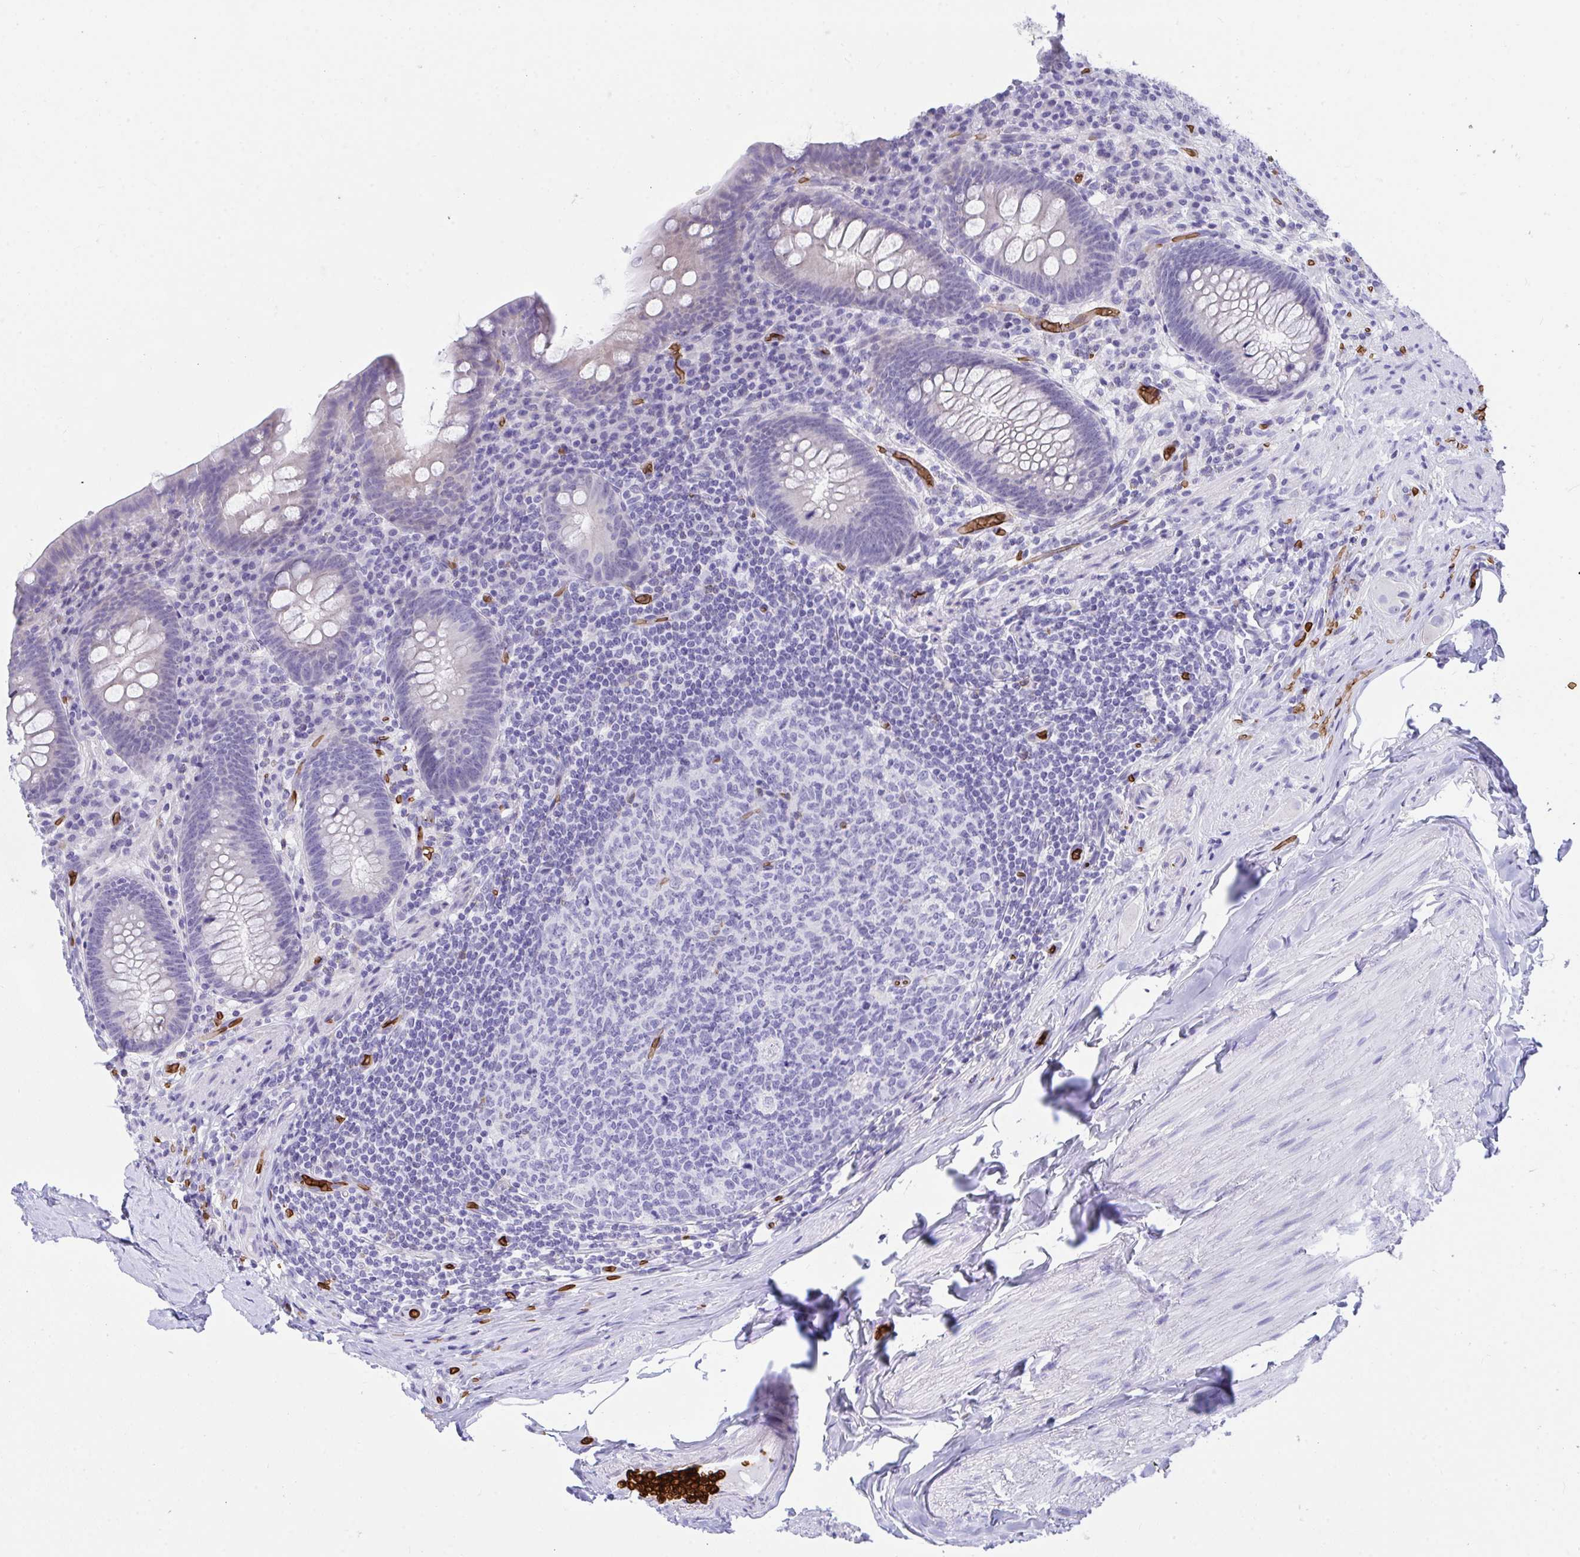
{"staining": {"intensity": "negative", "quantity": "none", "location": "none"}, "tissue": "appendix", "cell_type": "Glandular cells", "image_type": "normal", "snomed": [{"axis": "morphology", "description": "Normal tissue, NOS"}, {"axis": "topography", "description": "Appendix"}], "caption": "Appendix was stained to show a protein in brown. There is no significant expression in glandular cells. (DAB (3,3'-diaminobenzidine) immunohistochemistry visualized using brightfield microscopy, high magnification).", "gene": "ANK1", "patient": {"sex": "male", "age": 71}}